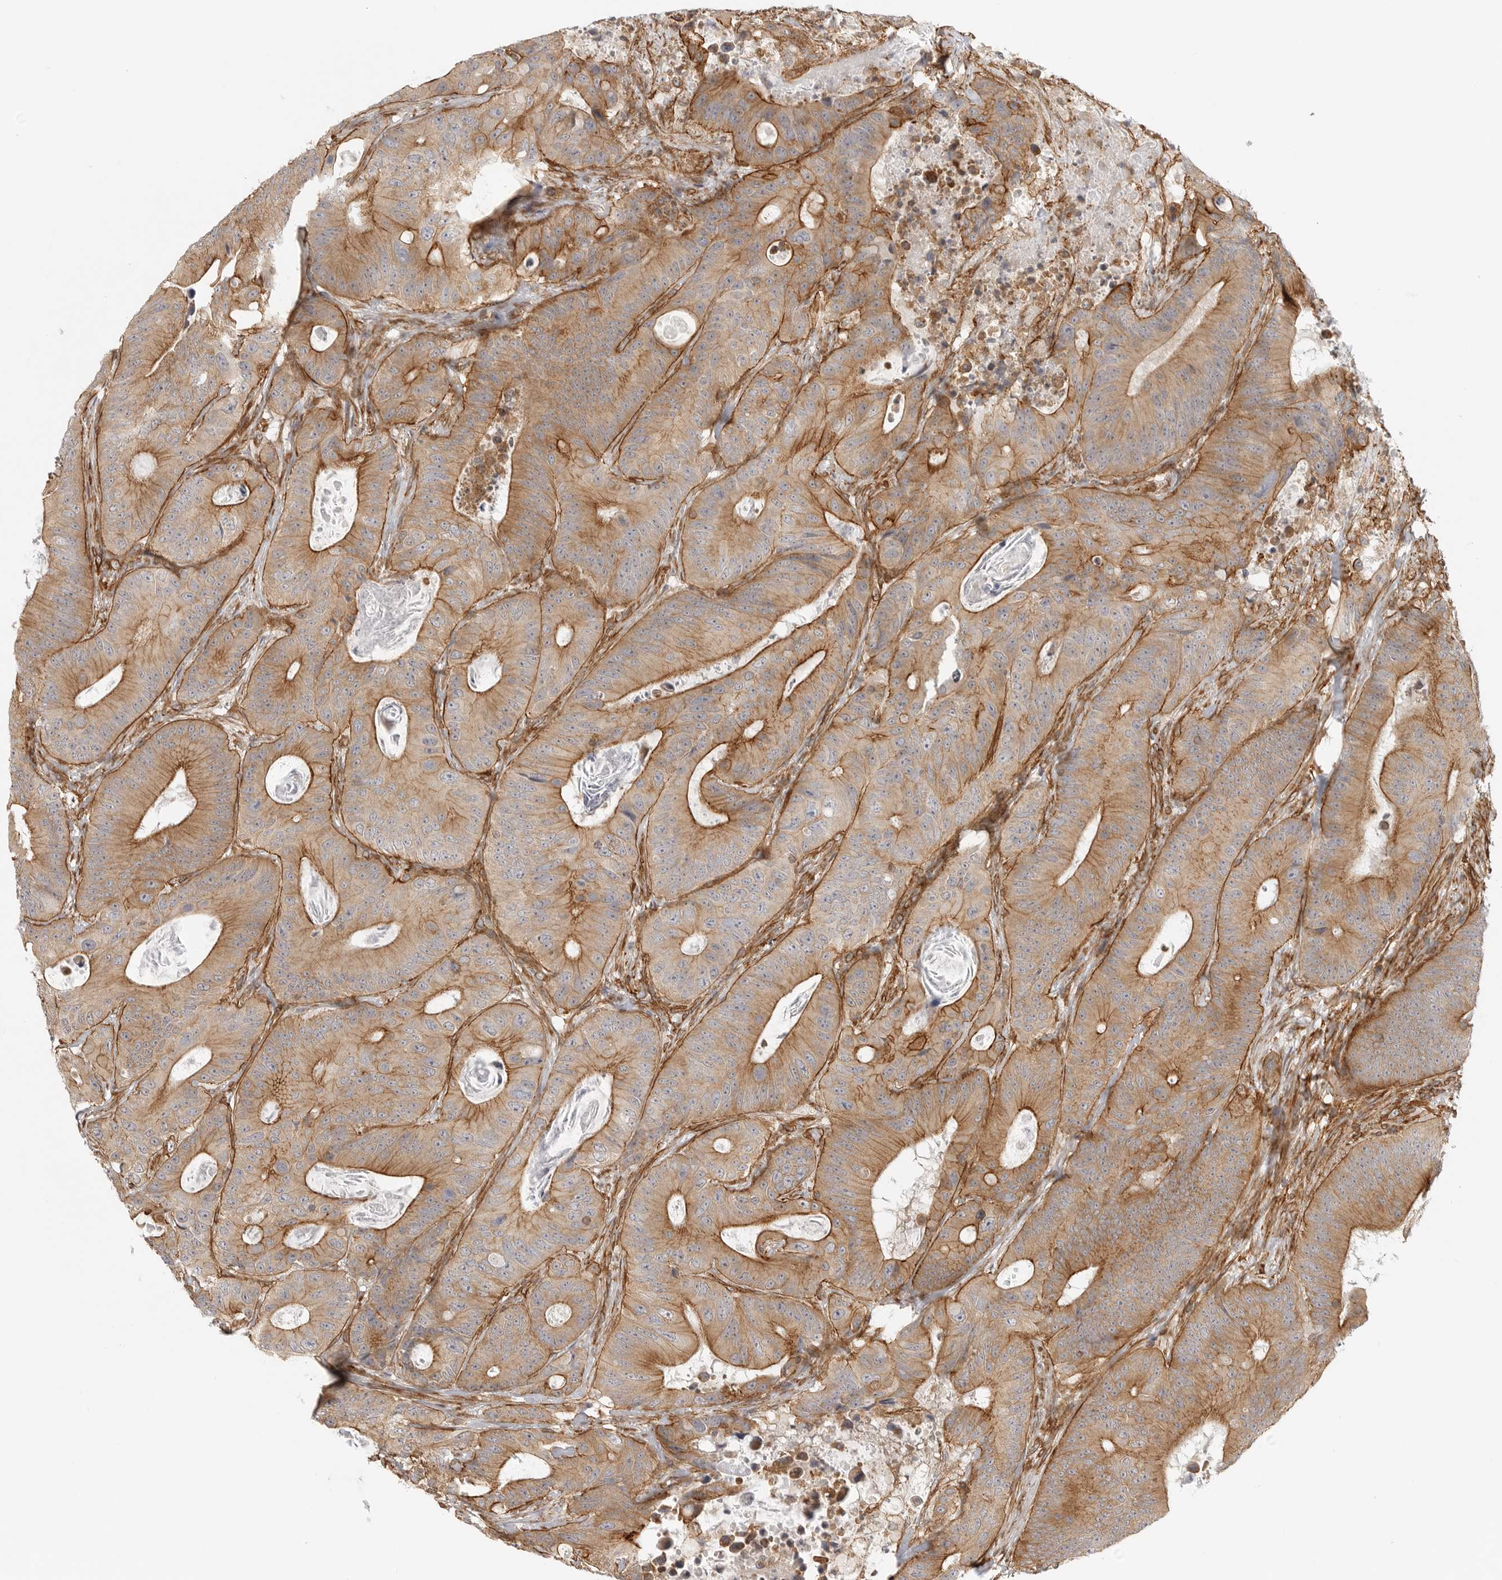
{"staining": {"intensity": "moderate", "quantity": ">75%", "location": "cytoplasmic/membranous"}, "tissue": "colorectal cancer", "cell_type": "Tumor cells", "image_type": "cancer", "snomed": [{"axis": "morphology", "description": "Adenocarcinoma, NOS"}, {"axis": "topography", "description": "Colon"}], "caption": "High-magnification brightfield microscopy of colorectal adenocarcinoma stained with DAB (brown) and counterstained with hematoxylin (blue). tumor cells exhibit moderate cytoplasmic/membranous staining is seen in about>75% of cells. The staining is performed using DAB (3,3'-diaminobenzidine) brown chromogen to label protein expression. The nuclei are counter-stained blue using hematoxylin.", "gene": "ATOH7", "patient": {"sex": "male", "age": 83}}